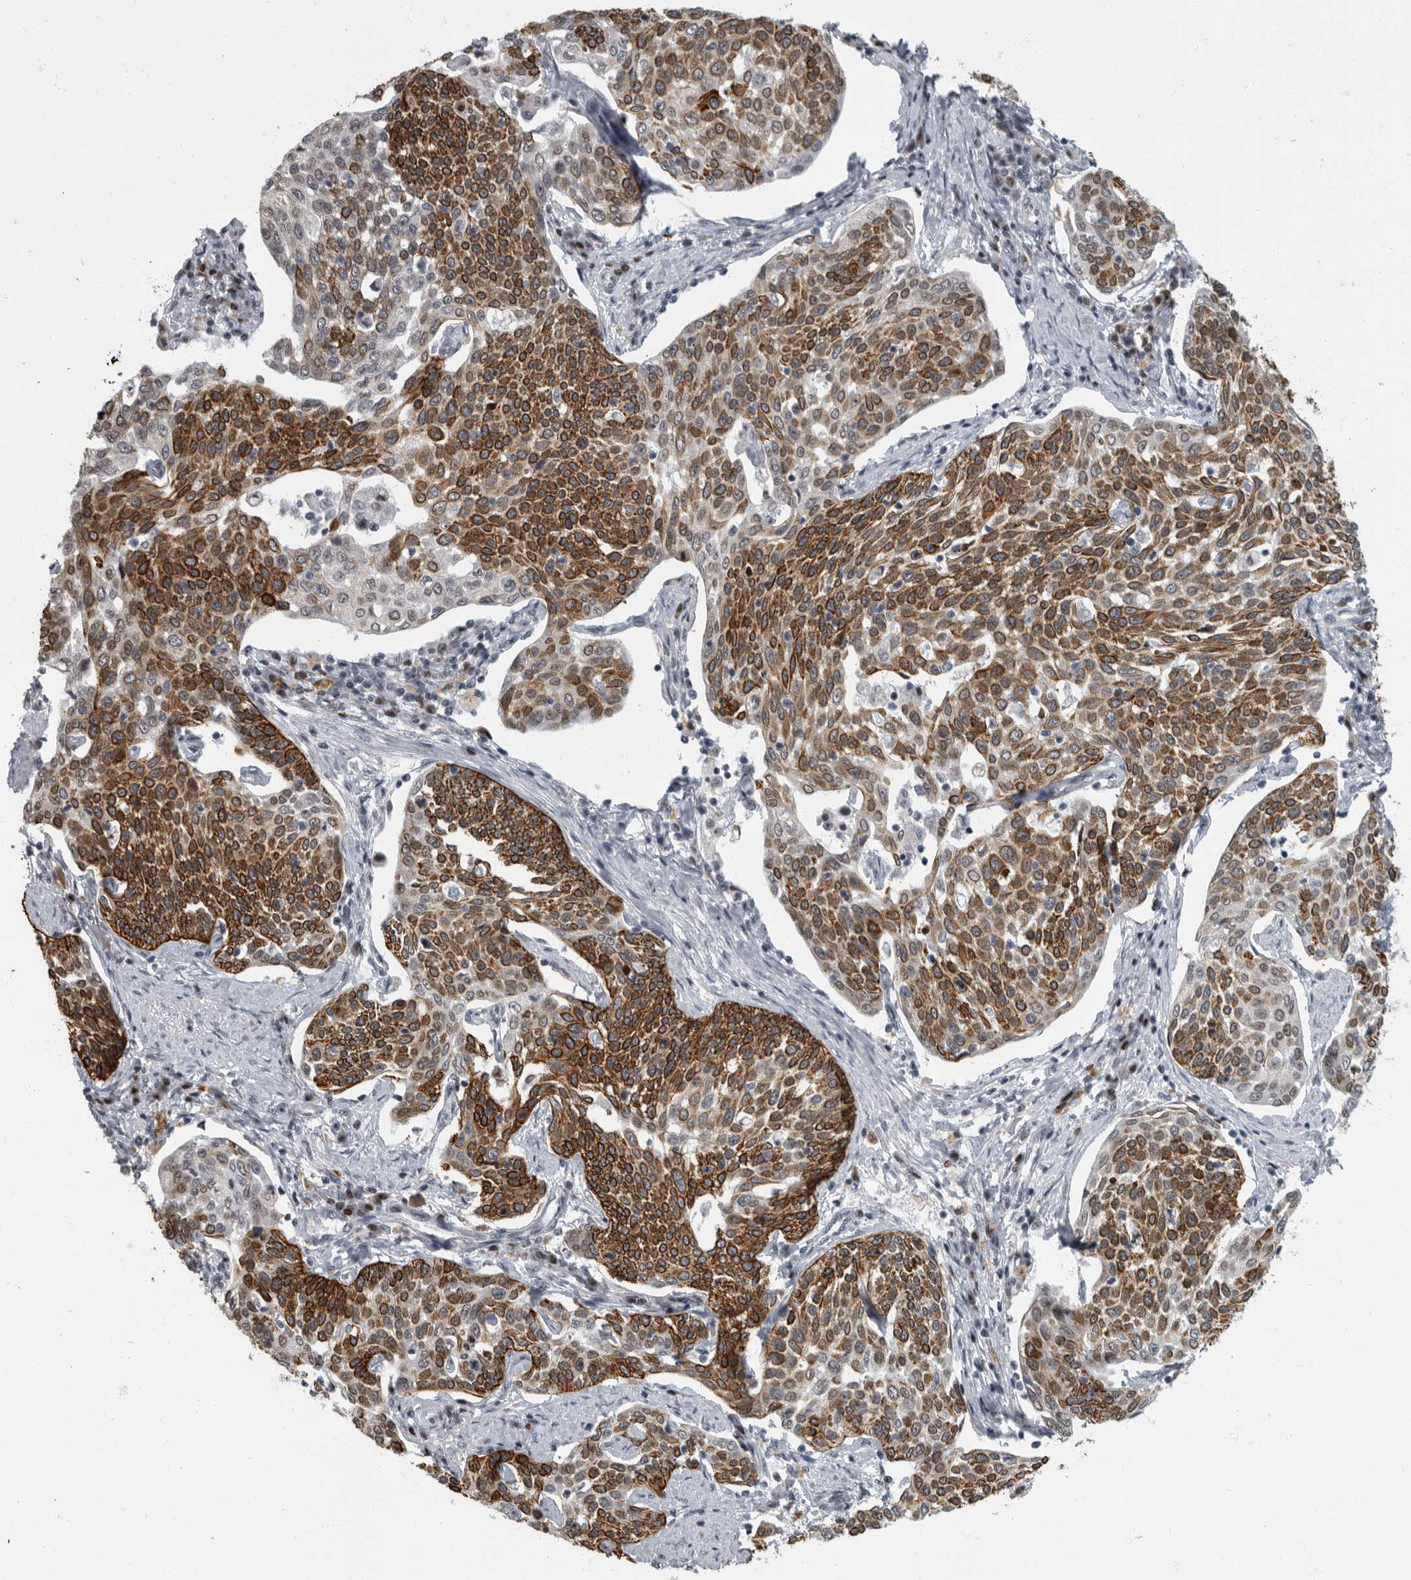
{"staining": {"intensity": "strong", "quantity": ">75%", "location": "cytoplasmic/membranous"}, "tissue": "cervical cancer", "cell_type": "Tumor cells", "image_type": "cancer", "snomed": [{"axis": "morphology", "description": "Squamous cell carcinoma, NOS"}, {"axis": "topography", "description": "Cervix"}], "caption": "Tumor cells reveal high levels of strong cytoplasmic/membranous expression in about >75% of cells in squamous cell carcinoma (cervical). The protein is shown in brown color, while the nuclei are stained blue.", "gene": "EVI5", "patient": {"sex": "female", "age": 34}}